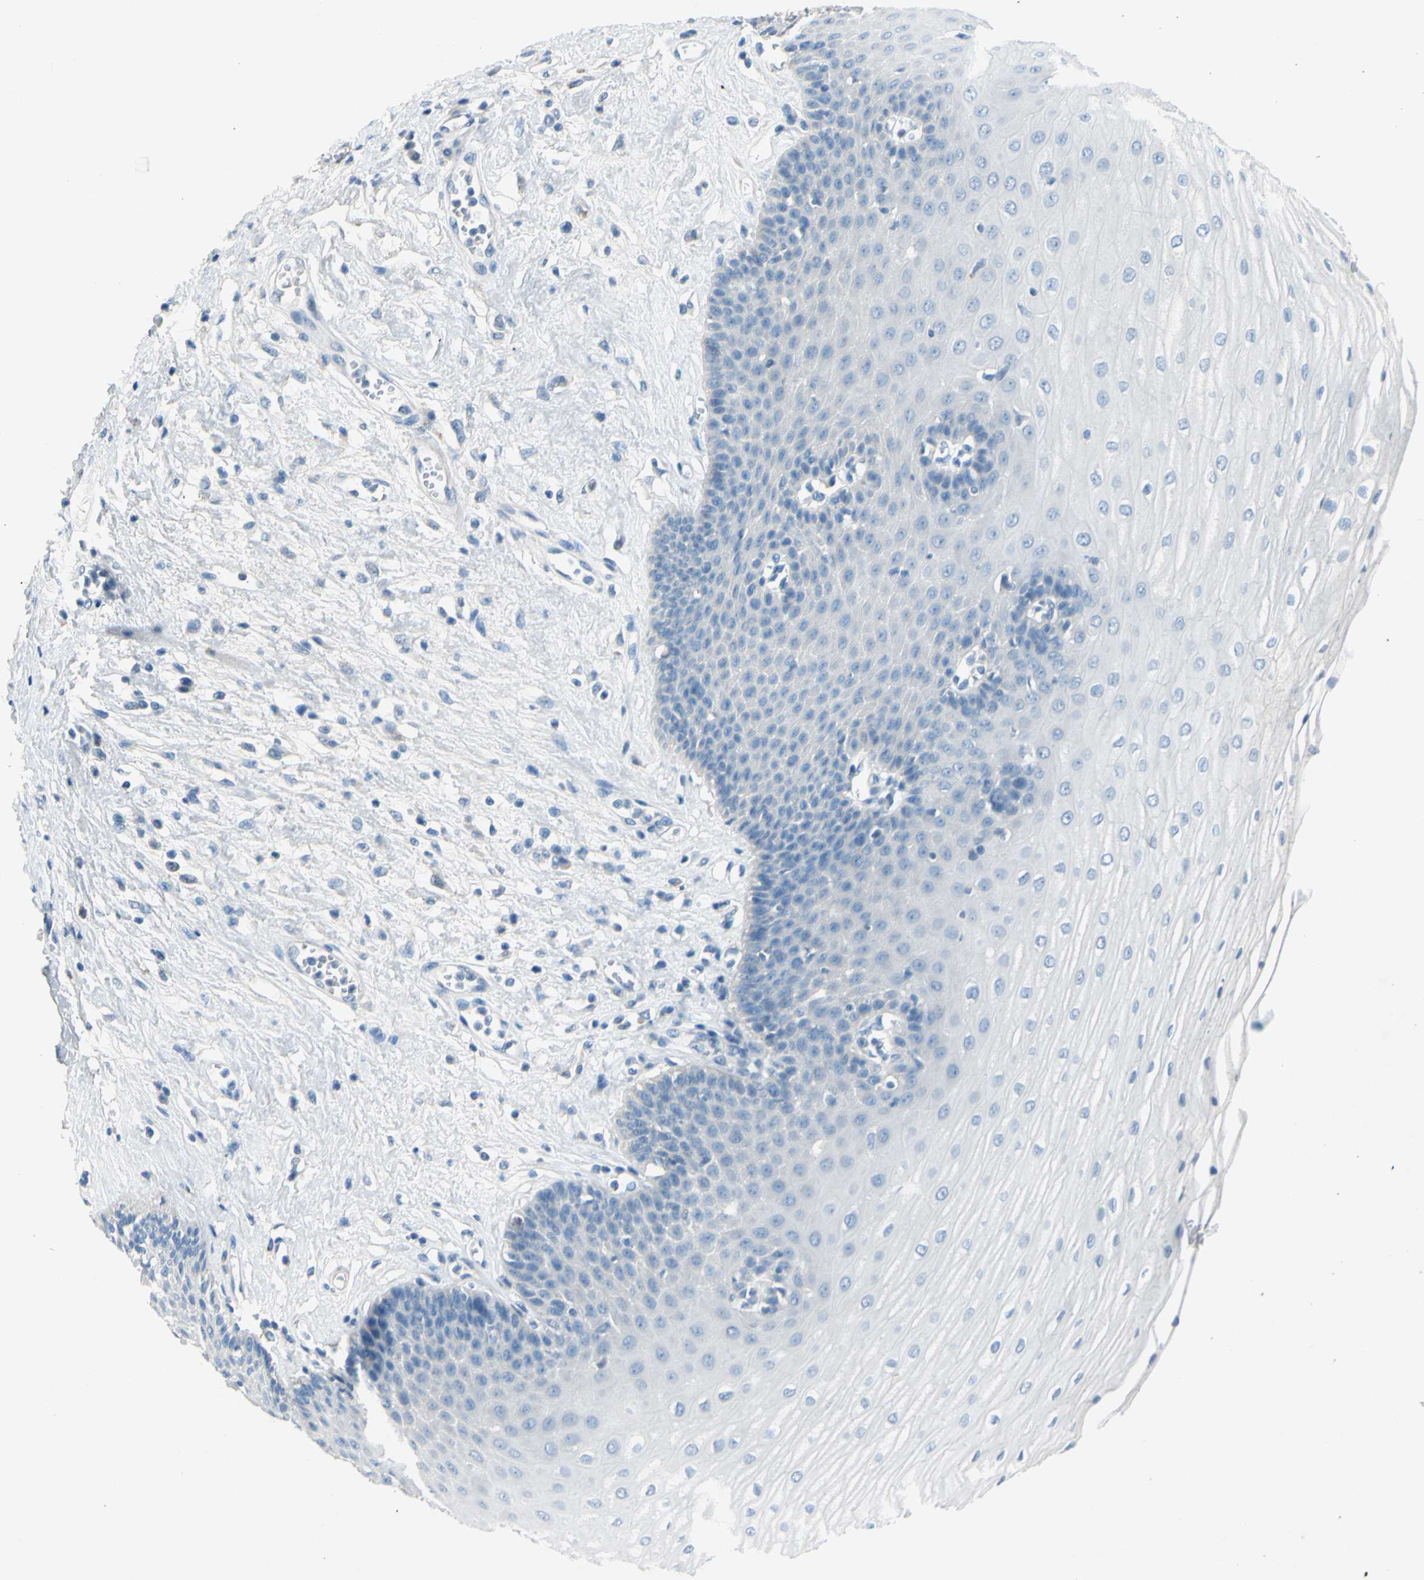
{"staining": {"intensity": "negative", "quantity": "none", "location": "none"}, "tissue": "esophagus", "cell_type": "Squamous epithelial cells", "image_type": "normal", "snomed": [{"axis": "morphology", "description": "Normal tissue, NOS"}, {"axis": "morphology", "description": "Squamous cell carcinoma, NOS"}, {"axis": "topography", "description": "Esophagus"}], "caption": "Immunohistochemistry (IHC) of unremarkable human esophagus shows no expression in squamous epithelial cells.", "gene": "CDH10", "patient": {"sex": "male", "age": 65}}